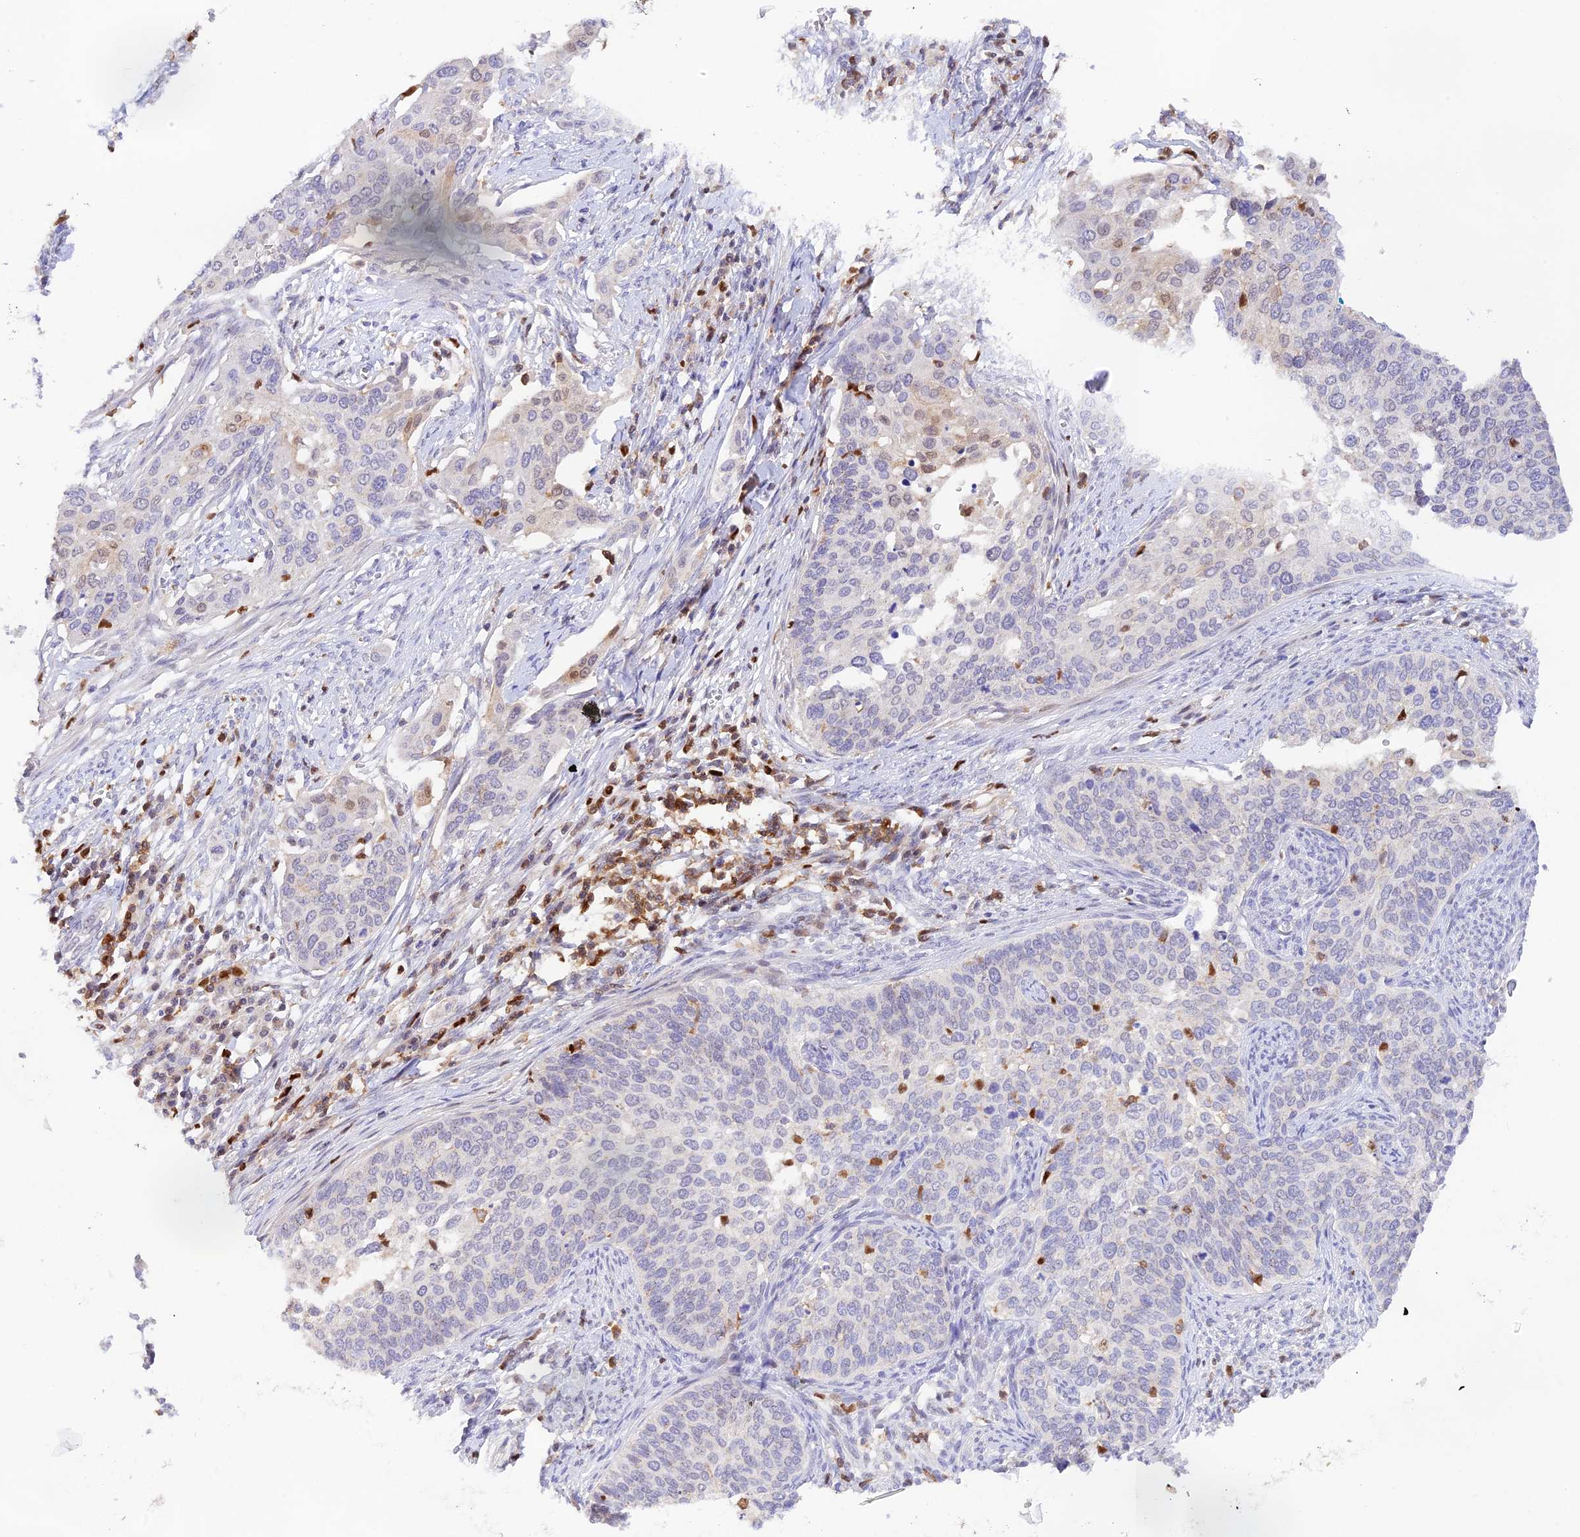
{"staining": {"intensity": "moderate", "quantity": "<25%", "location": "nuclear"}, "tissue": "cervical cancer", "cell_type": "Tumor cells", "image_type": "cancer", "snomed": [{"axis": "morphology", "description": "Squamous cell carcinoma, NOS"}, {"axis": "topography", "description": "Cervix"}], "caption": "Moderate nuclear expression is identified in about <25% of tumor cells in cervical squamous cell carcinoma. Immunohistochemistry stains the protein in brown and the nuclei are stained blue.", "gene": "DENND1C", "patient": {"sex": "female", "age": 44}}